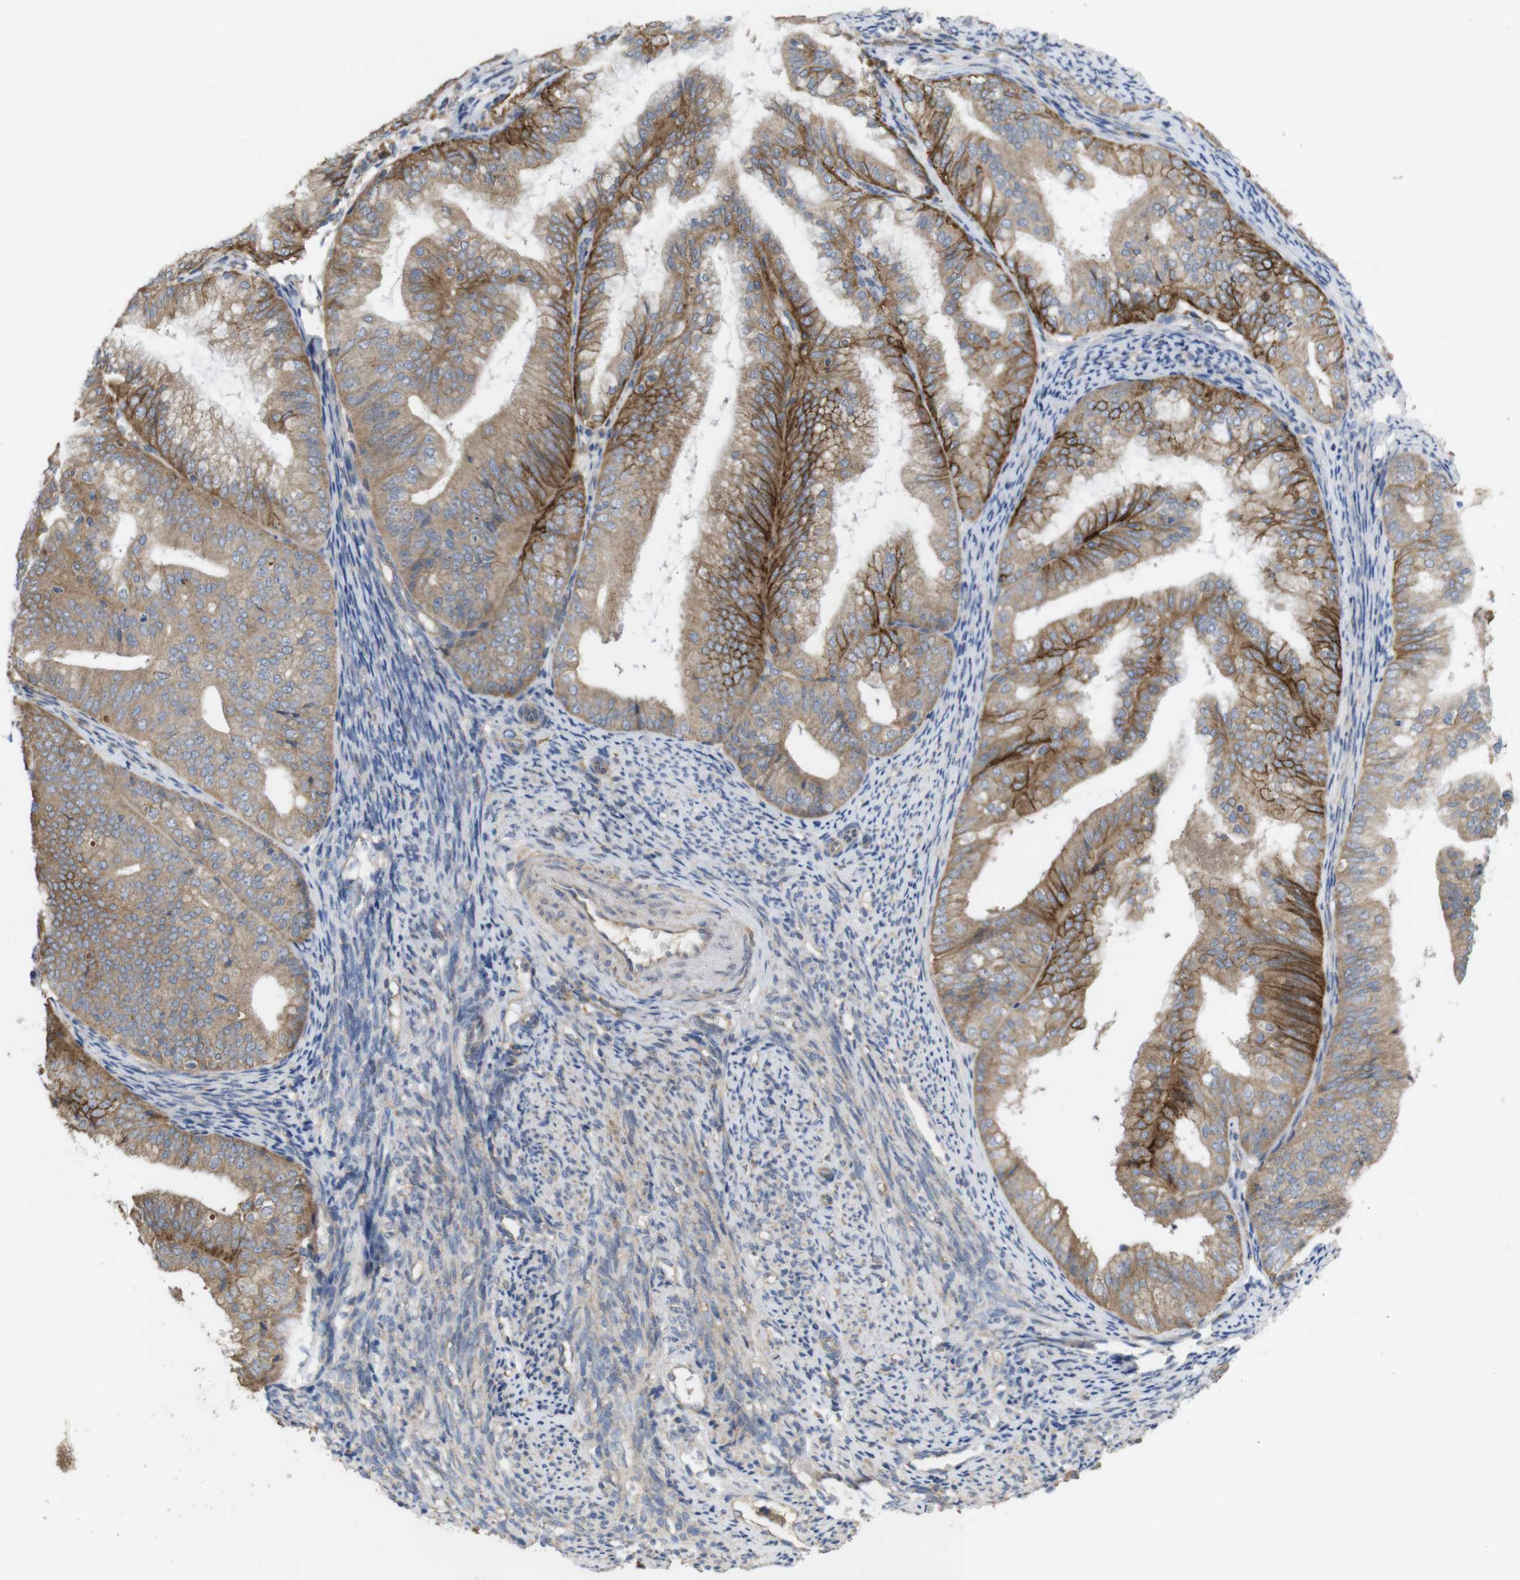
{"staining": {"intensity": "weak", "quantity": ">75%", "location": "cytoplasmic/membranous"}, "tissue": "endometrial cancer", "cell_type": "Tumor cells", "image_type": "cancer", "snomed": [{"axis": "morphology", "description": "Adenocarcinoma, NOS"}, {"axis": "topography", "description": "Endometrium"}], "caption": "Immunohistochemical staining of human endometrial cancer (adenocarcinoma) demonstrates weak cytoplasmic/membranous protein expression in approximately >75% of tumor cells.", "gene": "KCNS3", "patient": {"sex": "female", "age": 63}}